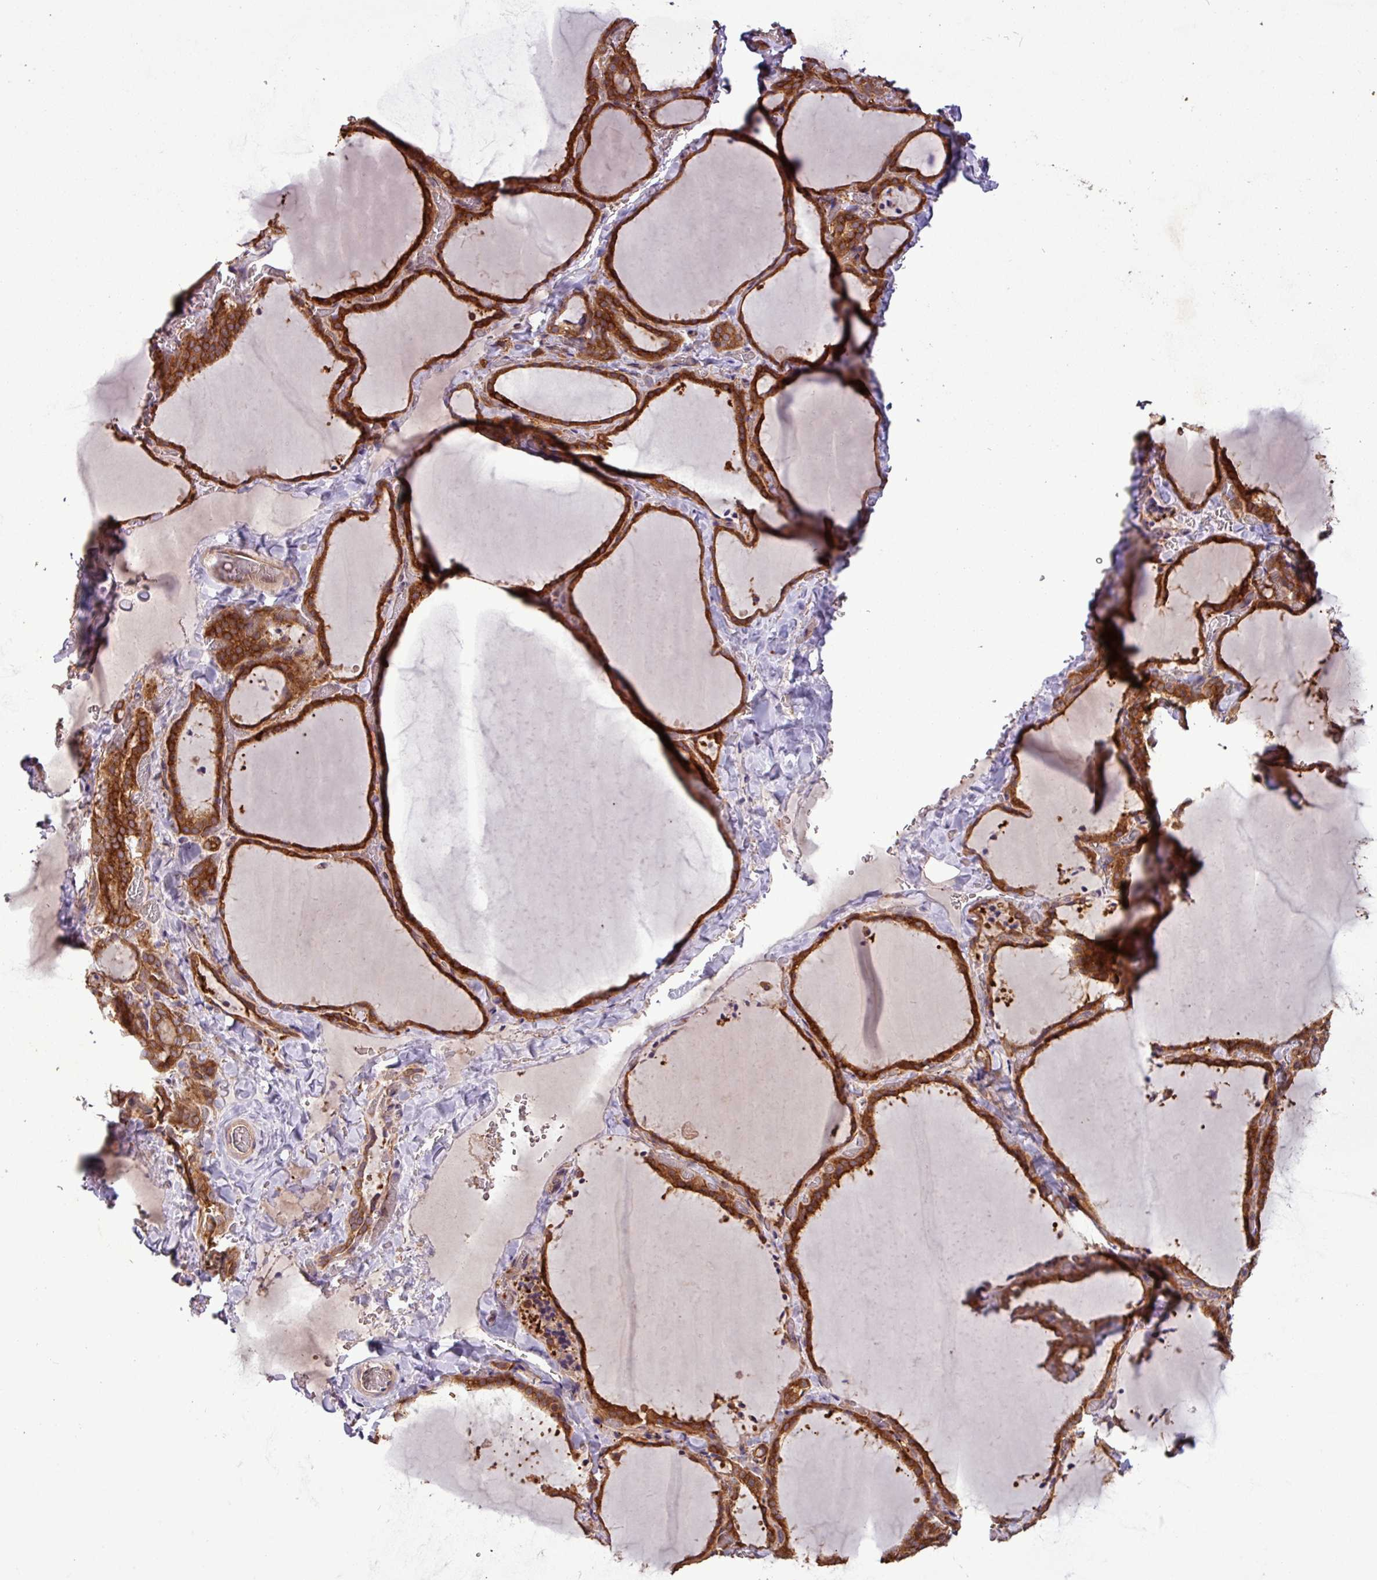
{"staining": {"intensity": "strong", "quantity": ">75%", "location": "cytoplasmic/membranous"}, "tissue": "thyroid gland", "cell_type": "Glandular cells", "image_type": "normal", "snomed": [{"axis": "morphology", "description": "Normal tissue, NOS"}, {"axis": "topography", "description": "Thyroid gland"}], "caption": "Strong cytoplasmic/membranous expression for a protein is appreciated in about >75% of glandular cells of unremarkable thyroid gland using immunohistochemistry.", "gene": "SIRPB2", "patient": {"sex": "female", "age": 22}}